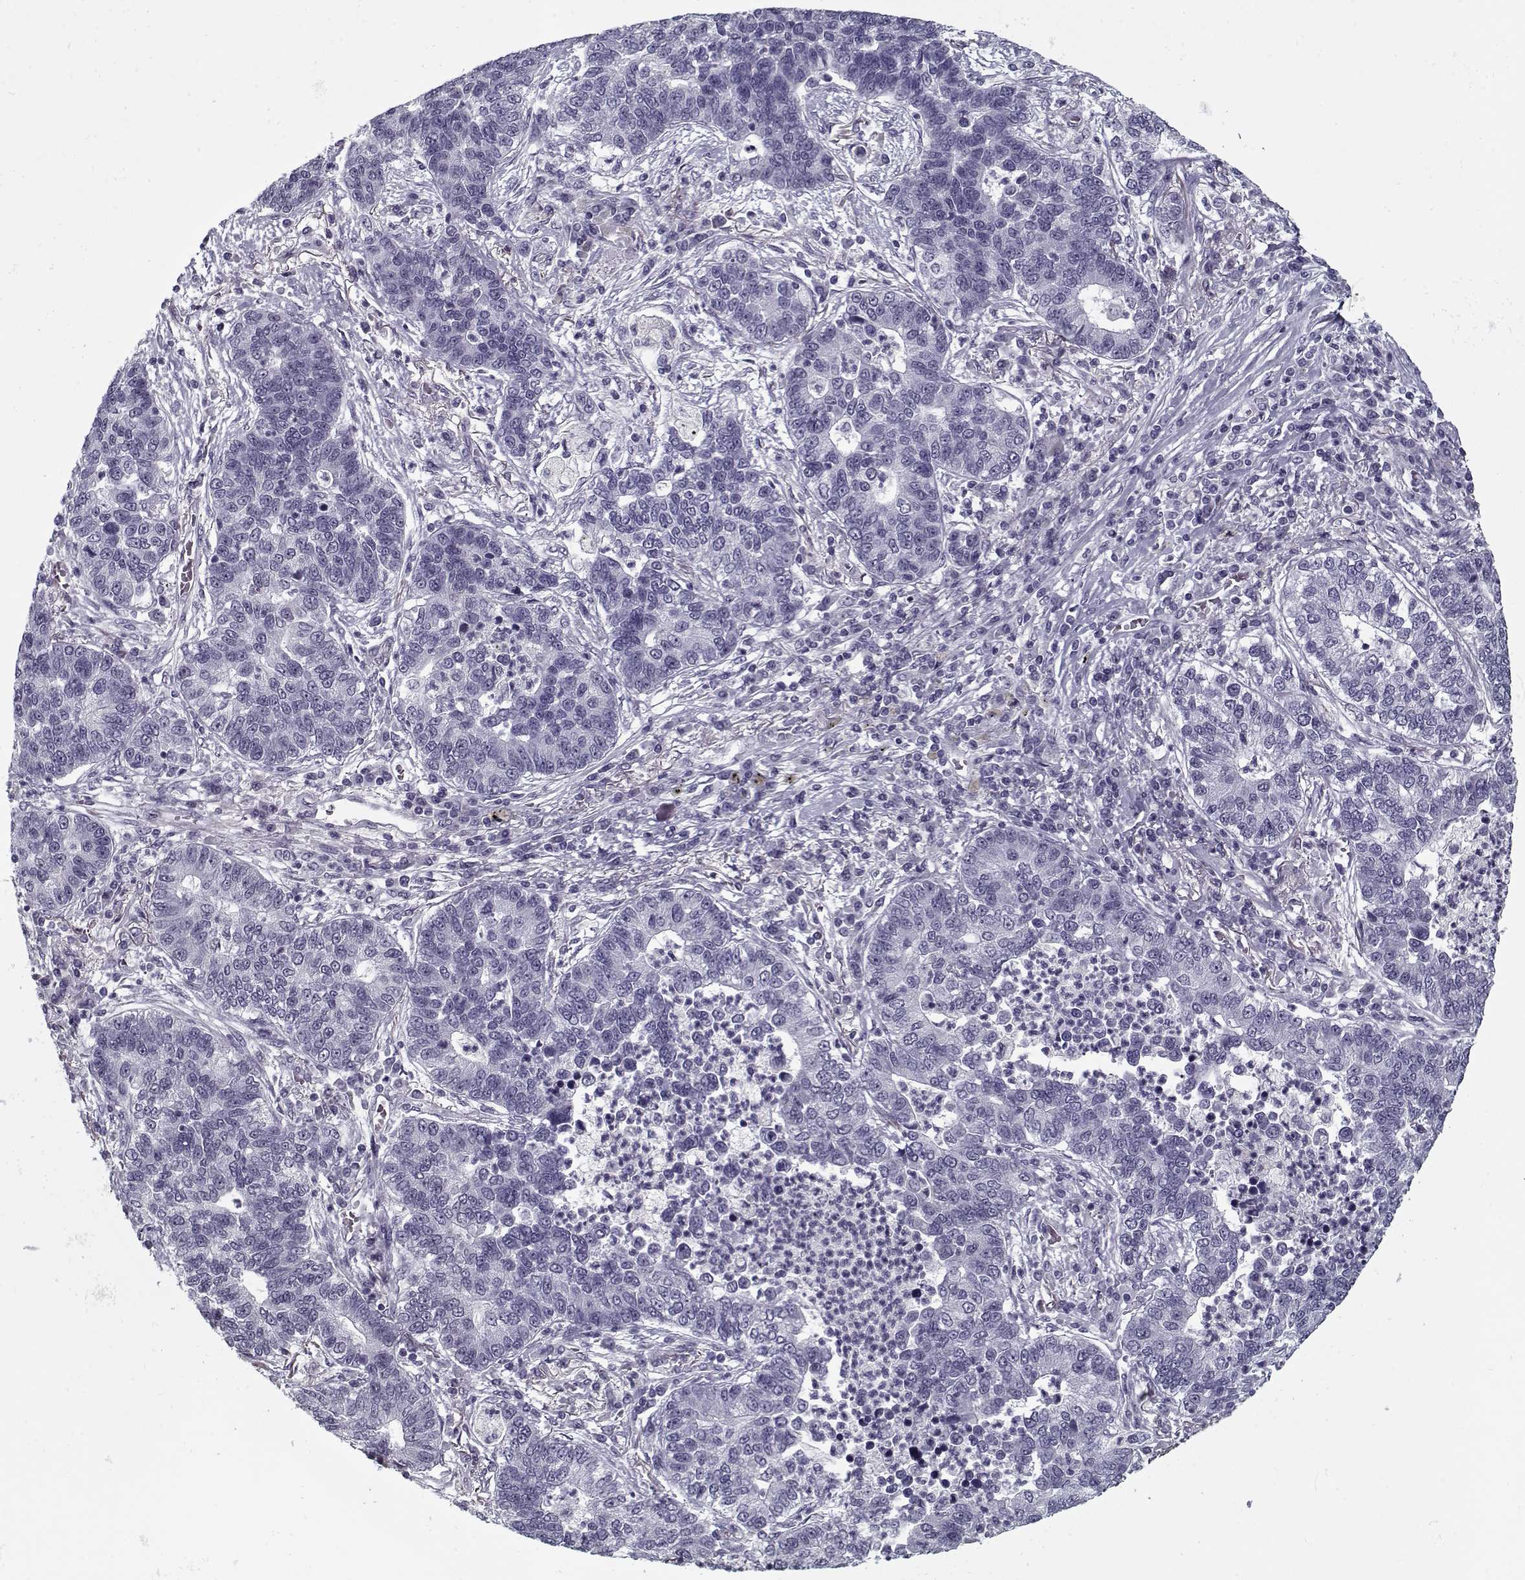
{"staining": {"intensity": "negative", "quantity": "none", "location": "none"}, "tissue": "lung cancer", "cell_type": "Tumor cells", "image_type": "cancer", "snomed": [{"axis": "morphology", "description": "Adenocarcinoma, NOS"}, {"axis": "topography", "description": "Lung"}], "caption": "A high-resolution image shows immunohistochemistry (IHC) staining of lung cancer, which reveals no significant expression in tumor cells. (Stains: DAB immunohistochemistry (IHC) with hematoxylin counter stain, Microscopy: brightfield microscopy at high magnification).", "gene": "RNF32", "patient": {"sex": "female", "age": 57}}